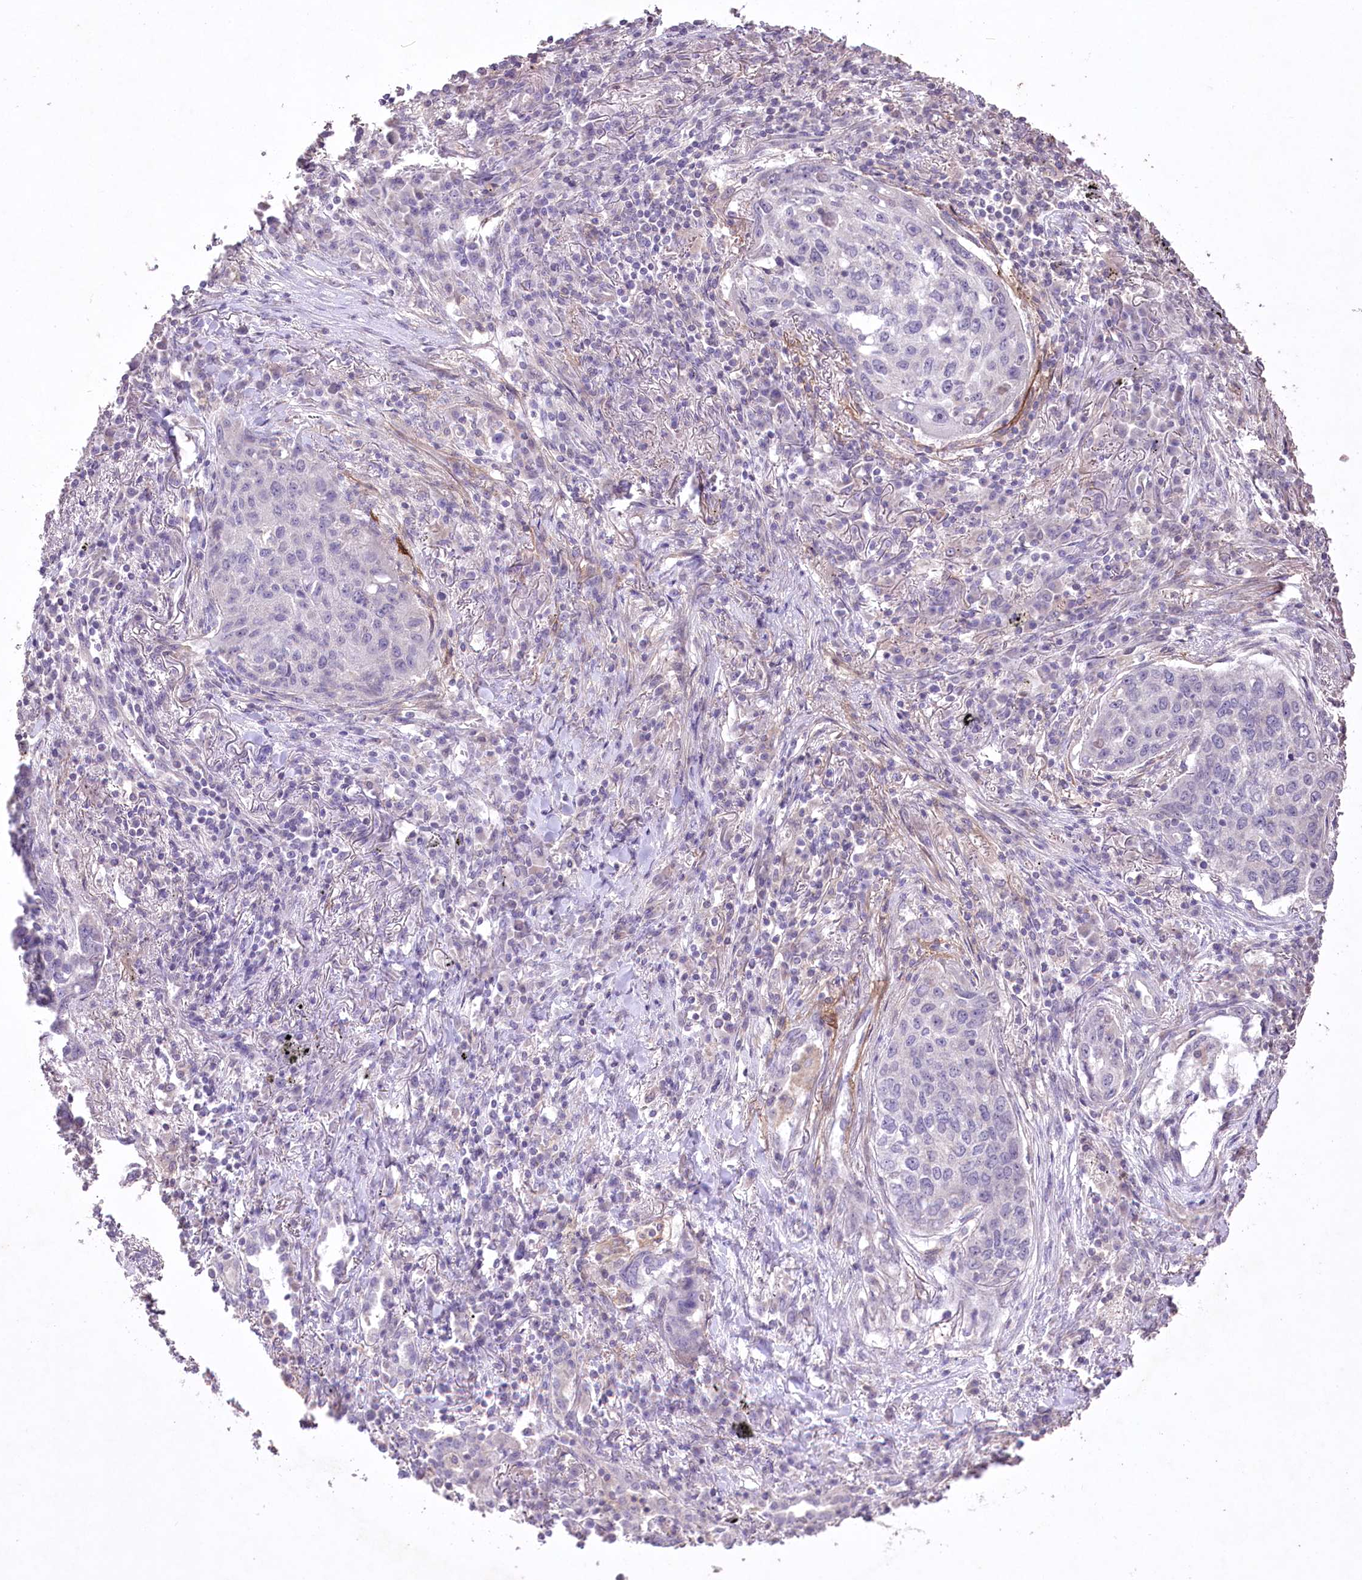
{"staining": {"intensity": "negative", "quantity": "none", "location": "none"}, "tissue": "lung cancer", "cell_type": "Tumor cells", "image_type": "cancer", "snomed": [{"axis": "morphology", "description": "Squamous cell carcinoma, NOS"}, {"axis": "topography", "description": "Lung"}], "caption": "High magnification brightfield microscopy of lung cancer (squamous cell carcinoma) stained with DAB (brown) and counterstained with hematoxylin (blue): tumor cells show no significant staining. (DAB (3,3'-diaminobenzidine) immunohistochemistry (IHC), high magnification).", "gene": "ENPP1", "patient": {"sex": "female", "age": 63}}